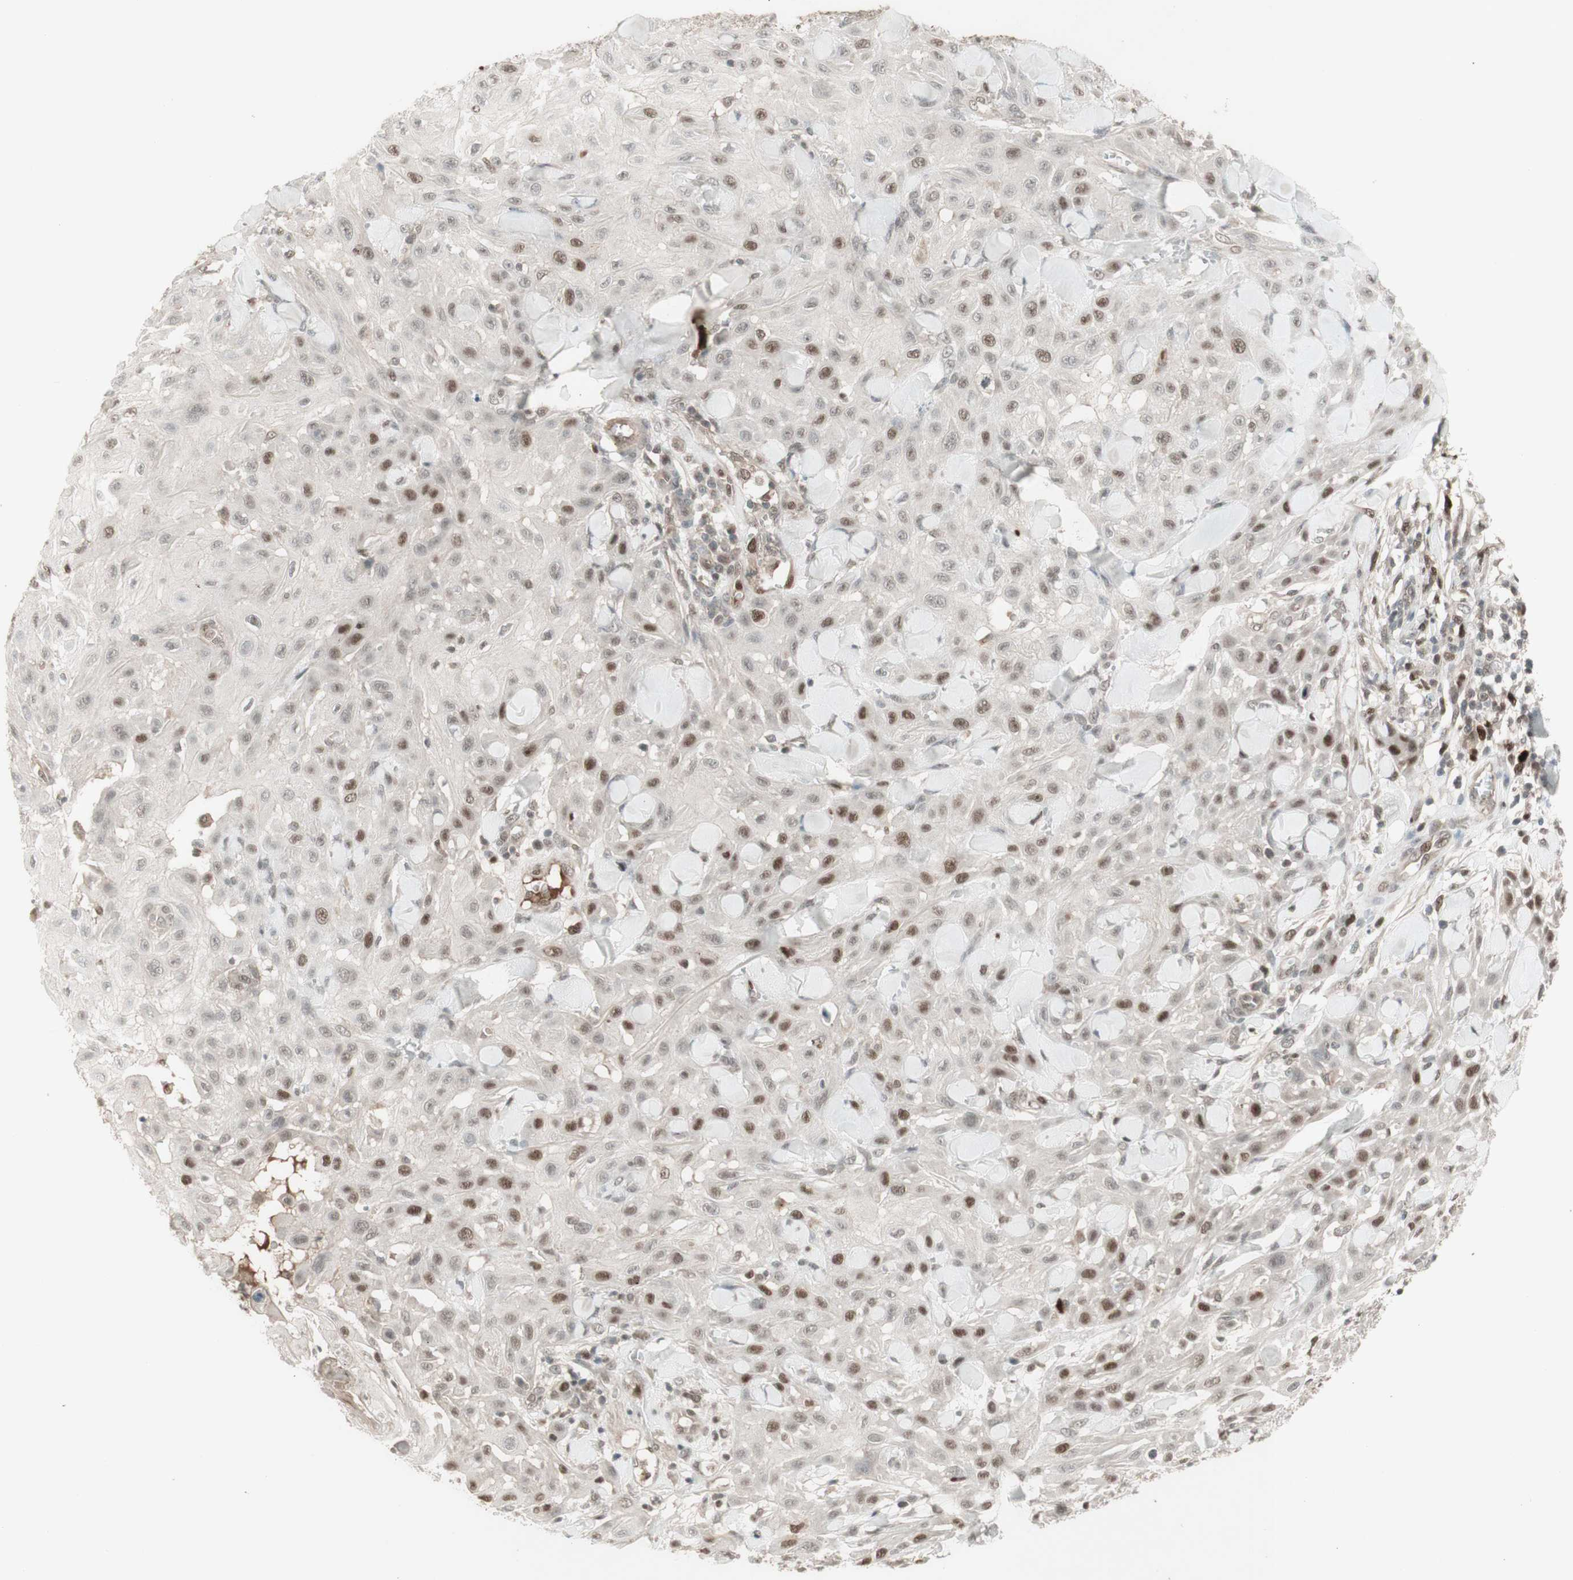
{"staining": {"intensity": "strong", "quantity": "25%-75%", "location": "nuclear"}, "tissue": "skin cancer", "cell_type": "Tumor cells", "image_type": "cancer", "snomed": [{"axis": "morphology", "description": "Squamous cell carcinoma, NOS"}, {"axis": "topography", "description": "Skin"}], "caption": "Immunohistochemical staining of skin squamous cell carcinoma exhibits high levels of strong nuclear staining in about 25%-75% of tumor cells.", "gene": "MSH6", "patient": {"sex": "male", "age": 24}}